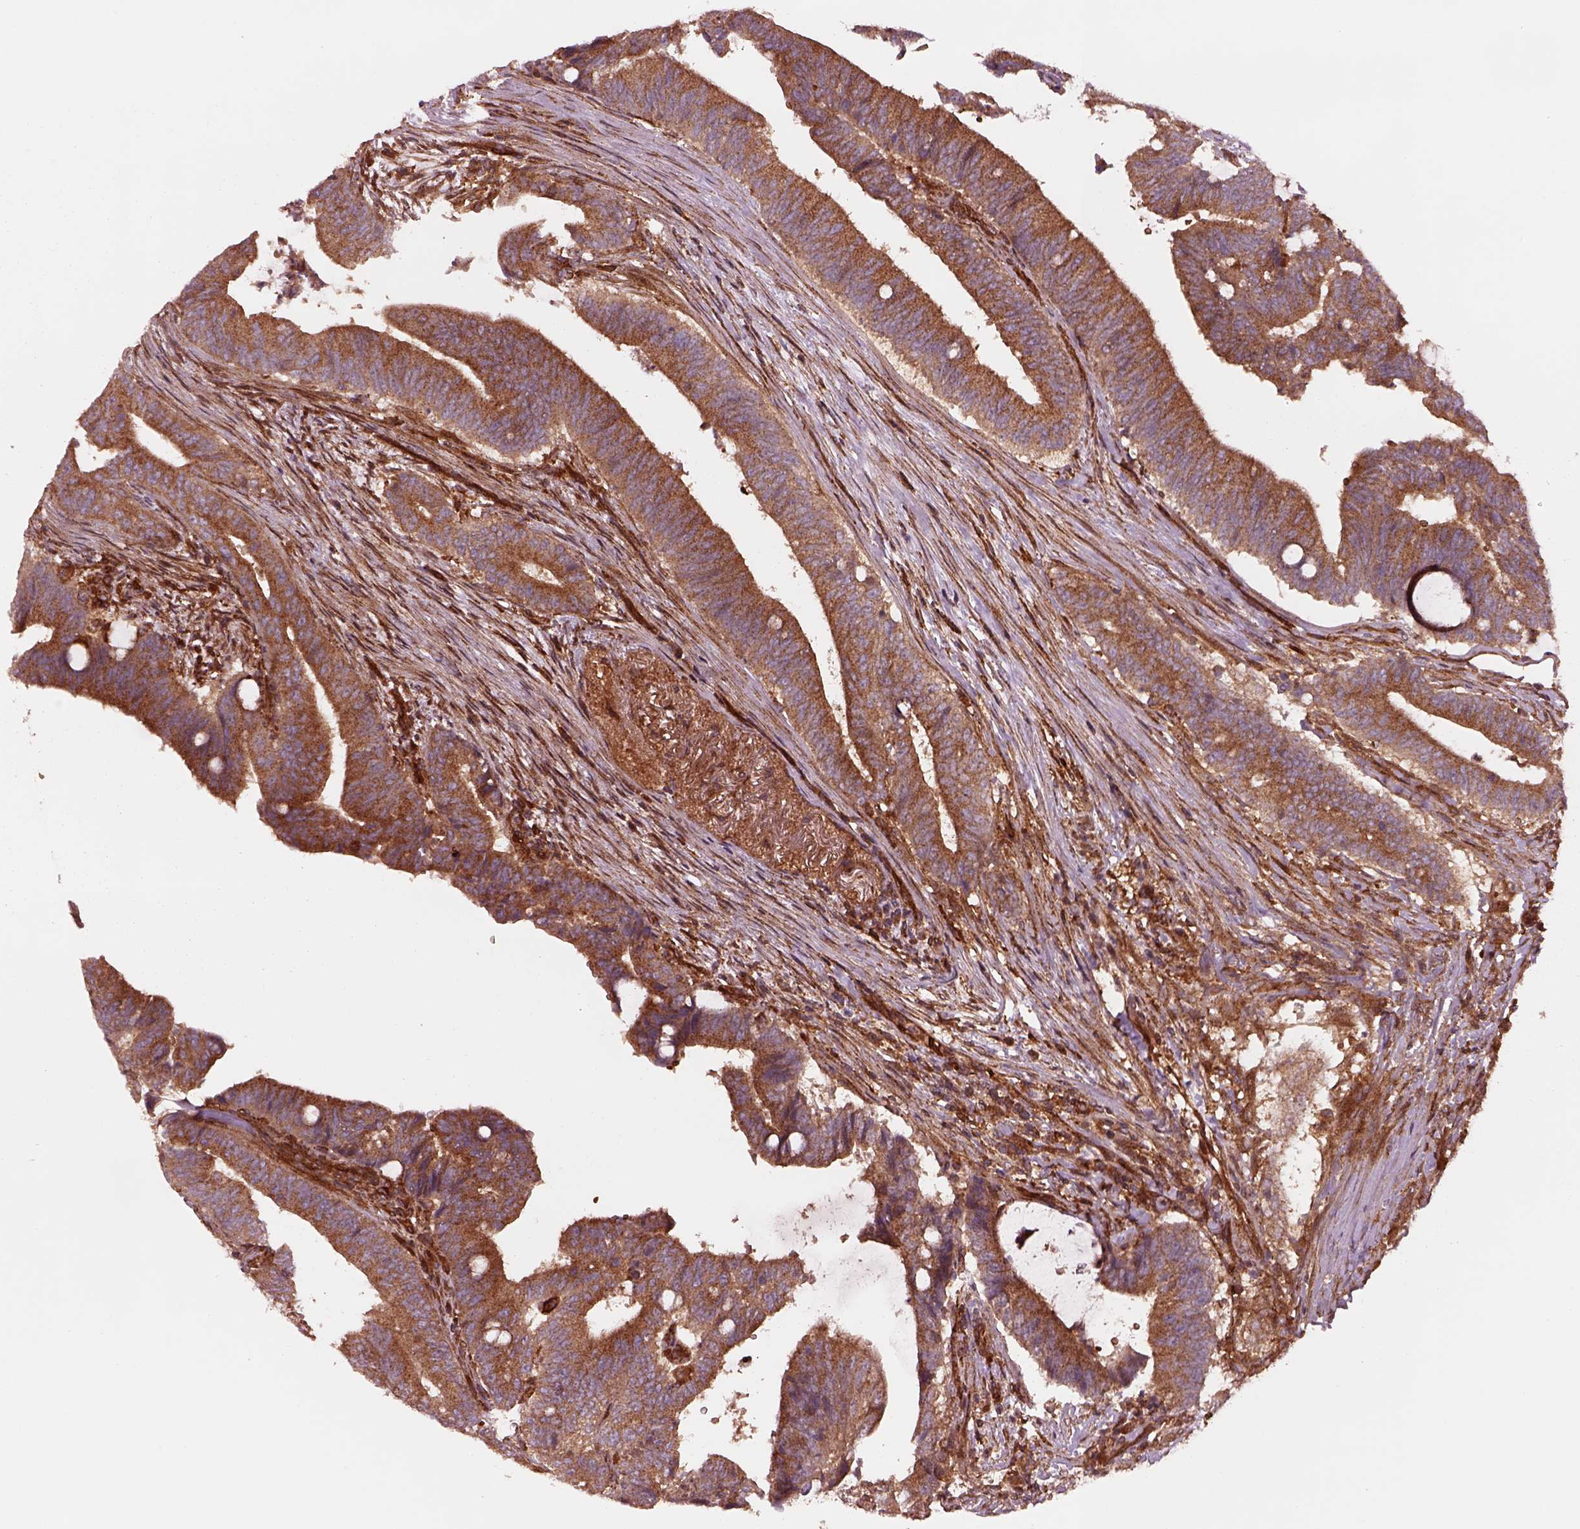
{"staining": {"intensity": "strong", "quantity": "25%-75%", "location": "cytoplasmic/membranous"}, "tissue": "colorectal cancer", "cell_type": "Tumor cells", "image_type": "cancer", "snomed": [{"axis": "morphology", "description": "Adenocarcinoma, NOS"}, {"axis": "topography", "description": "Colon"}], "caption": "Tumor cells show high levels of strong cytoplasmic/membranous staining in approximately 25%-75% of cells in human colorectal cancer.", "gene": "WASHC2A", "patient": {"sex": "female", "age": 43}}